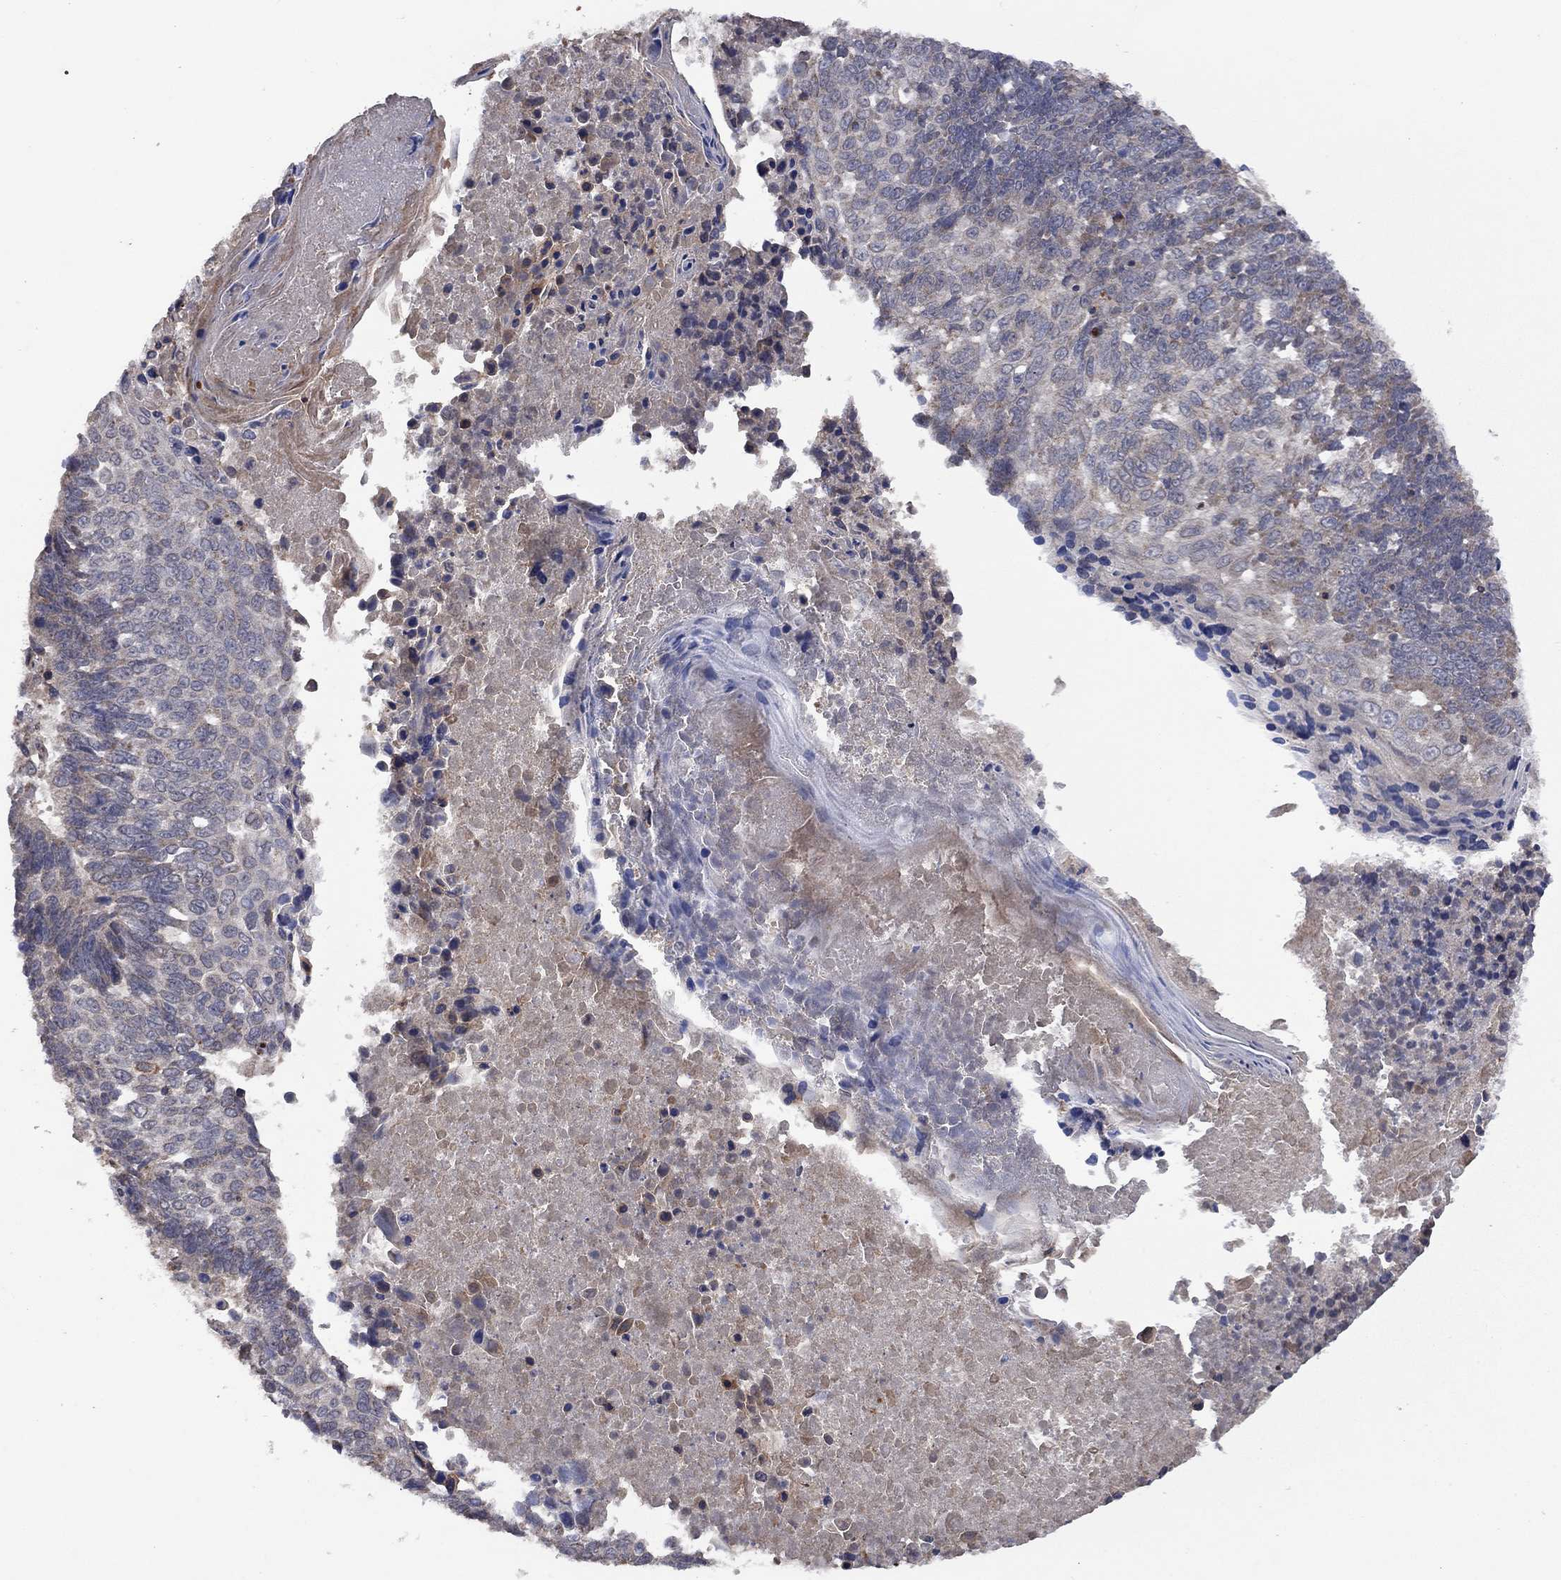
{"staining": {"intensity": "moderate", "quantity": "<25%", "location": "cytoplasmic/membranous"}, "tissue": "lung cancer", "cell_type": "Tumor cells", "image_type": "cancer", "snomed": [{"axis": "morphology", "description": "Squamous cell carcinoma, NOS"}, {"axis": "topography", "description": "Lung"}], "caption": "Protein expression analysis of lung squamous cell carcinoma demonstrates moderate cytoplasmic/membranous expression in about <25% of tumor cells.", "gene": "IAH1", "patient": {"sex": "male", "age": 73}}